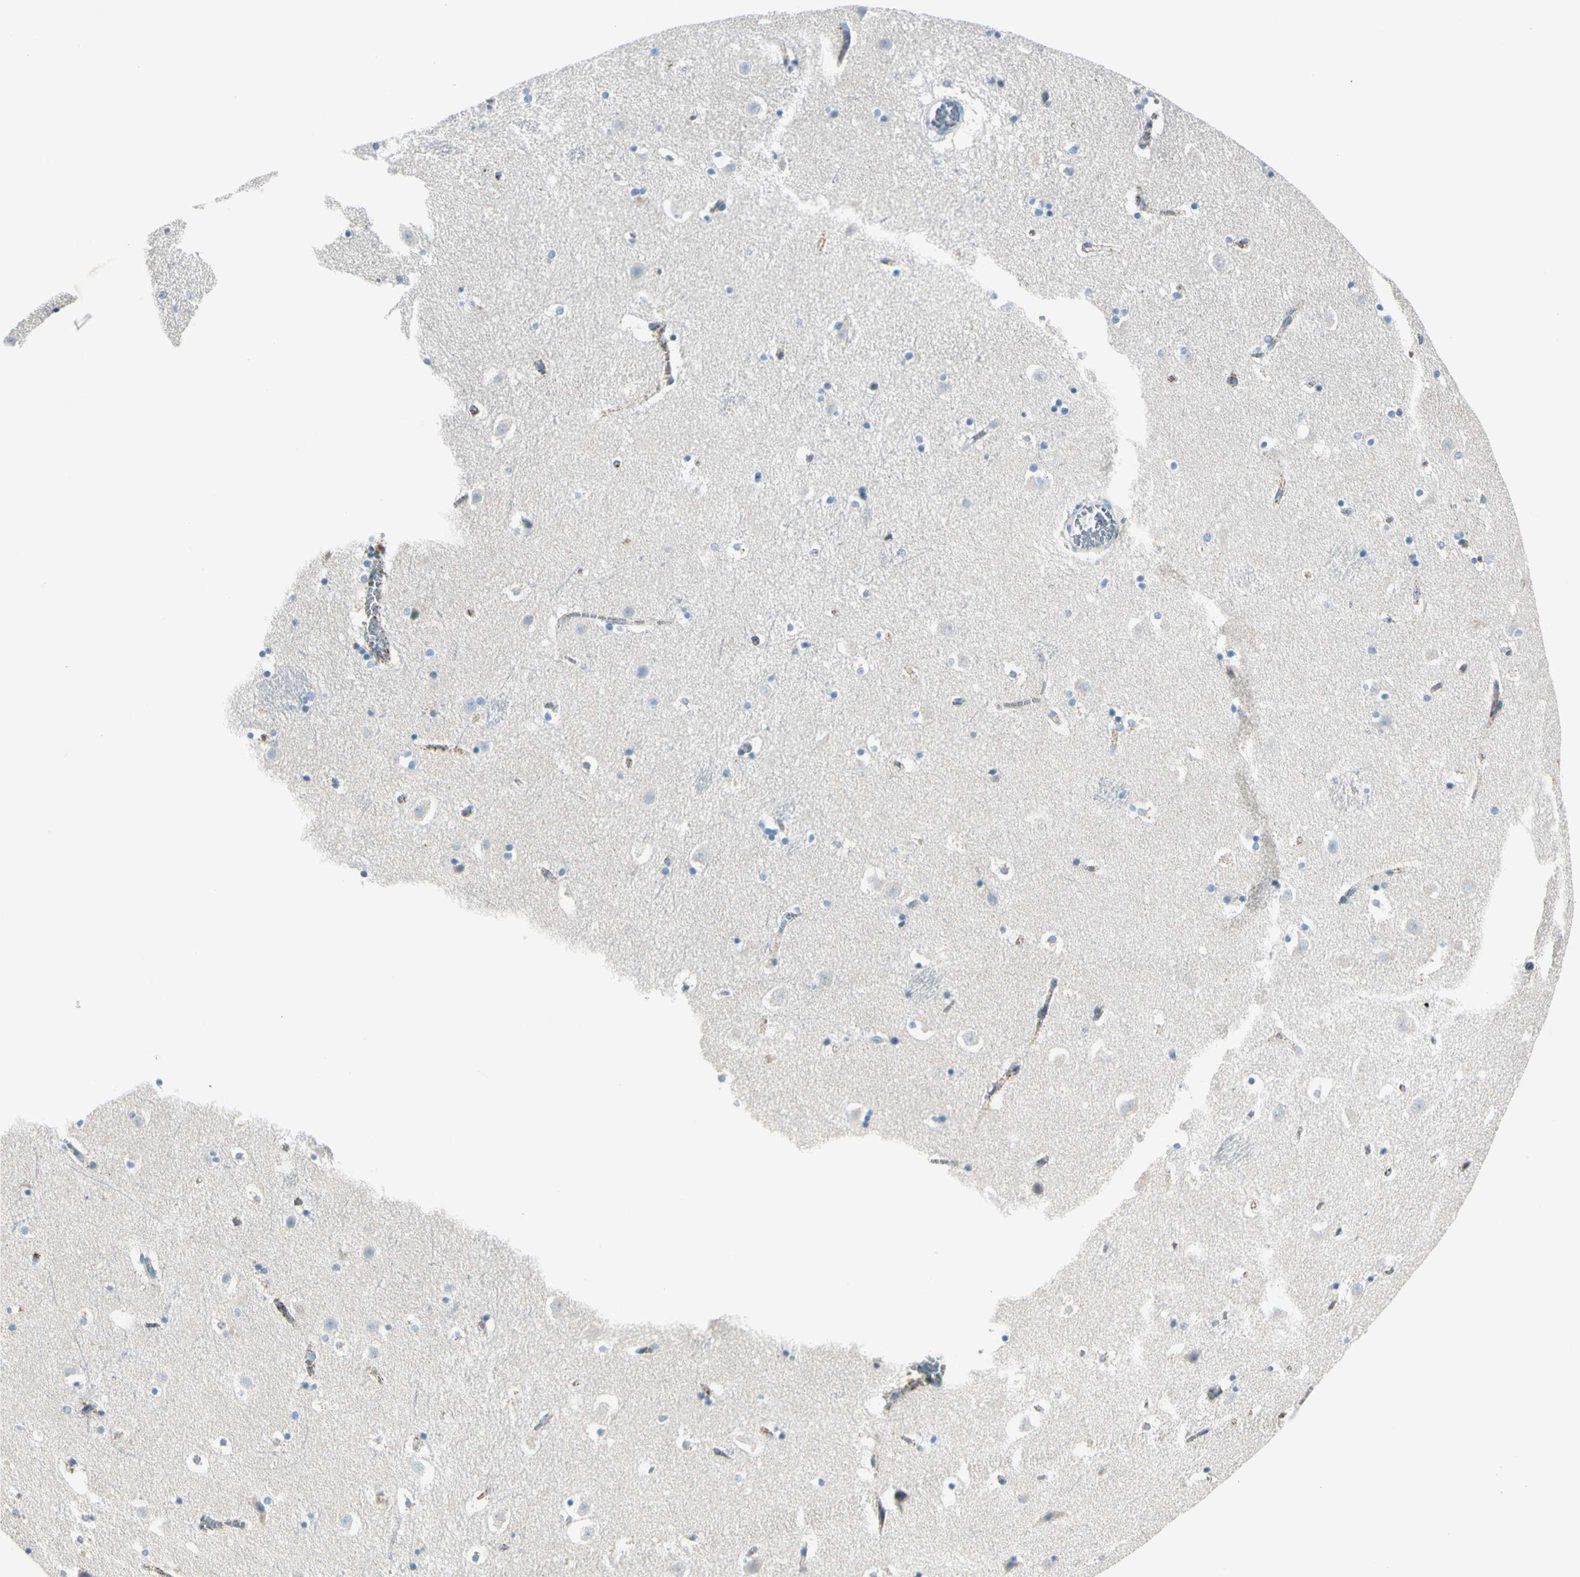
{"staining": {"intensity": "negative", "quantity": "none", "location": "none"}, "tissue": "caudate", "cell_type": "Glial cells", "image_type": "normal", "snomed": [{"axis": "morphology", "description": "Normal tissue, NOS"}, {"axis": "topography", "description": "Lateral ventricle wall"}], "caption": "This is a micrograph of IHC staining of normal caudate, which shows no positivity in glial cells. (Brightfield microscopy of DAB immunohistochemistry (IHC) at high magnification).", "gene": "SLC6A15", "patient": {"sex": "male", "age": 45}}